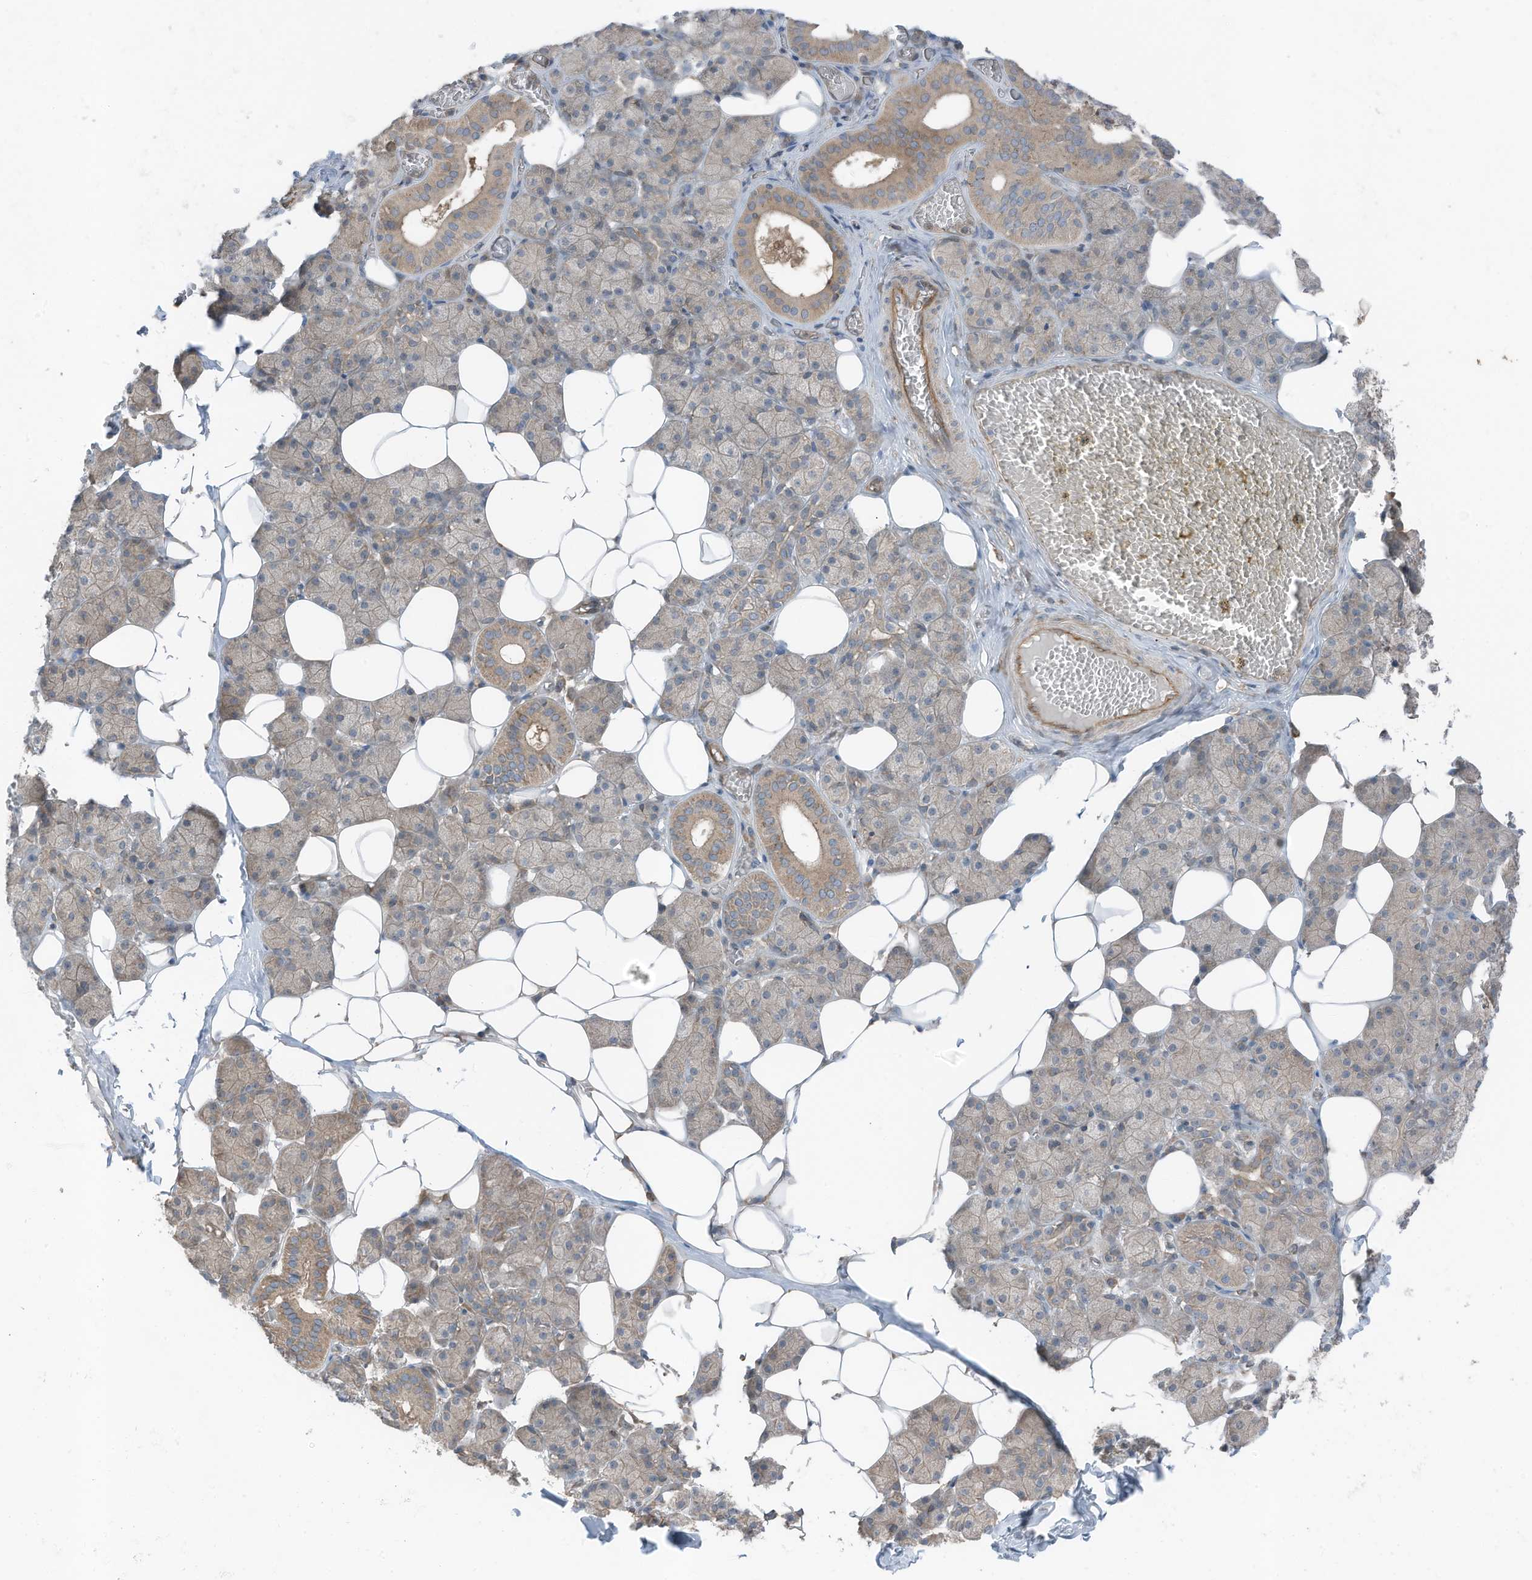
{"staining": {"intensity": "moderate", "quantity": "<25%", "location": "cytoplasmic/membranous"}, "tissue": "salivary gland", "cell_type": "Glandular cells", "image_type": "normal", "snomed": [{"axis": "morphology", "description": "Normal tissue, NOS"}, {"axis": "topography", "description": "Salivary gland"}], "caption": "Protein expression analysis of benign human salivary gland reveals moderate cytoplasmic/membranous expression in approximately <25% of glandular cells. The staining was performed using DAB (3,3'-diaminobenzidine), with brown indicating positive protein expression. Nuclei are stained blue with hematoxylin.", "gene": "TXNDC9", "patient": {"sex": "female", "age": 33}}